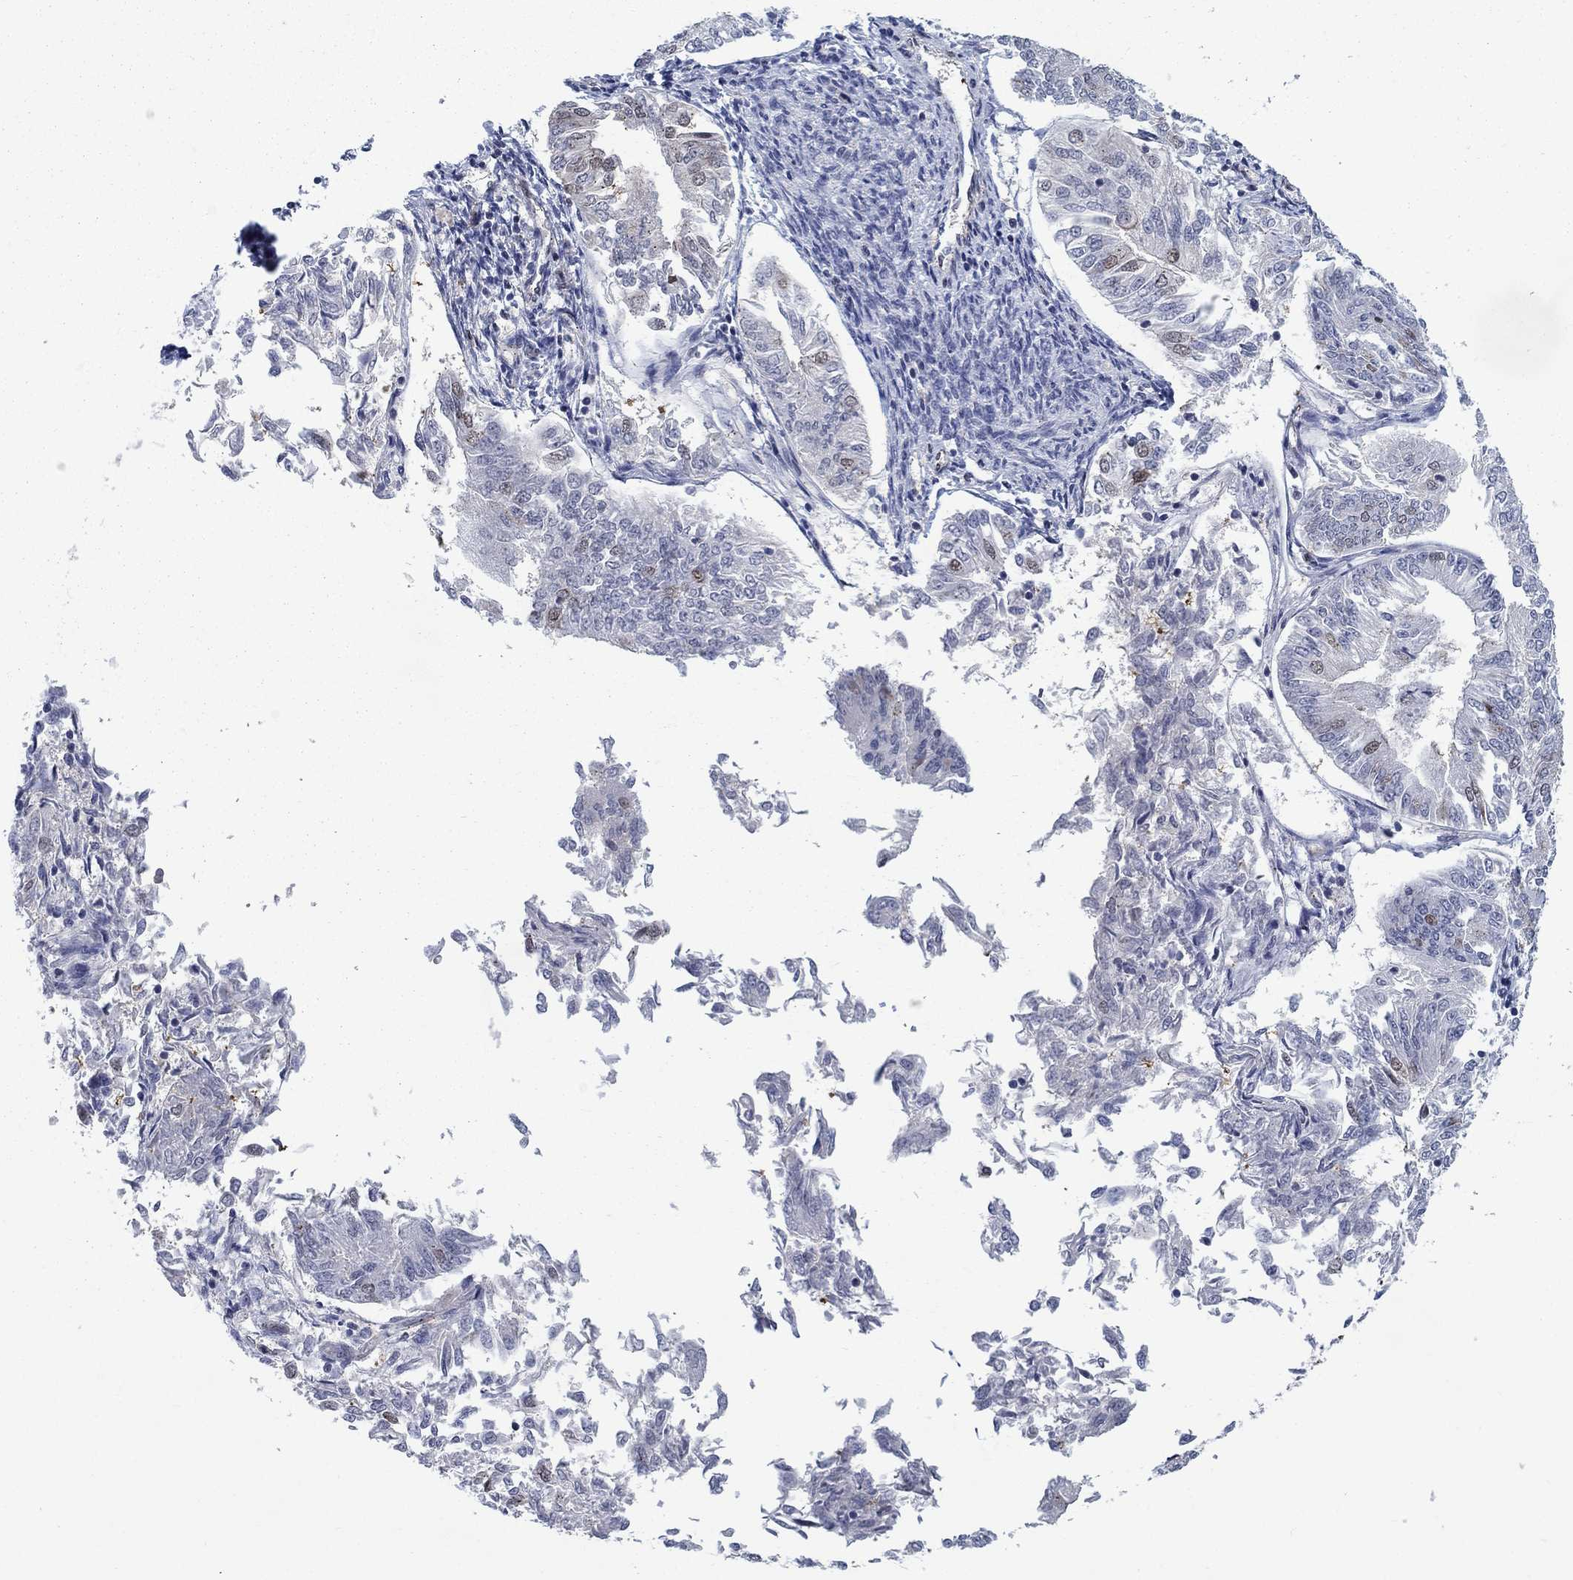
{"staining": {"intensity": "weak", "quantity": "<25%", "location": "nuclear"}, "tissue": "endometrial cancer", "cell_type": "Tumor cells", "image_type": "cancer", "snomed": [{"axis": "morphology", "description": "Adenocarcinoma, NOS"}, {"axis": "topography", "description": "Endometrium"}], "caption": "The immunohistochemistry (IHC) micrograph has no significant positivity in tumor cells of endometrial adenocarcinoma tissue. (DAB (3,3'-diaminobenzidine) IHC, high magnification).", "gene": "SH3RF1", "patient": {"sex": "female", "age": 58}}